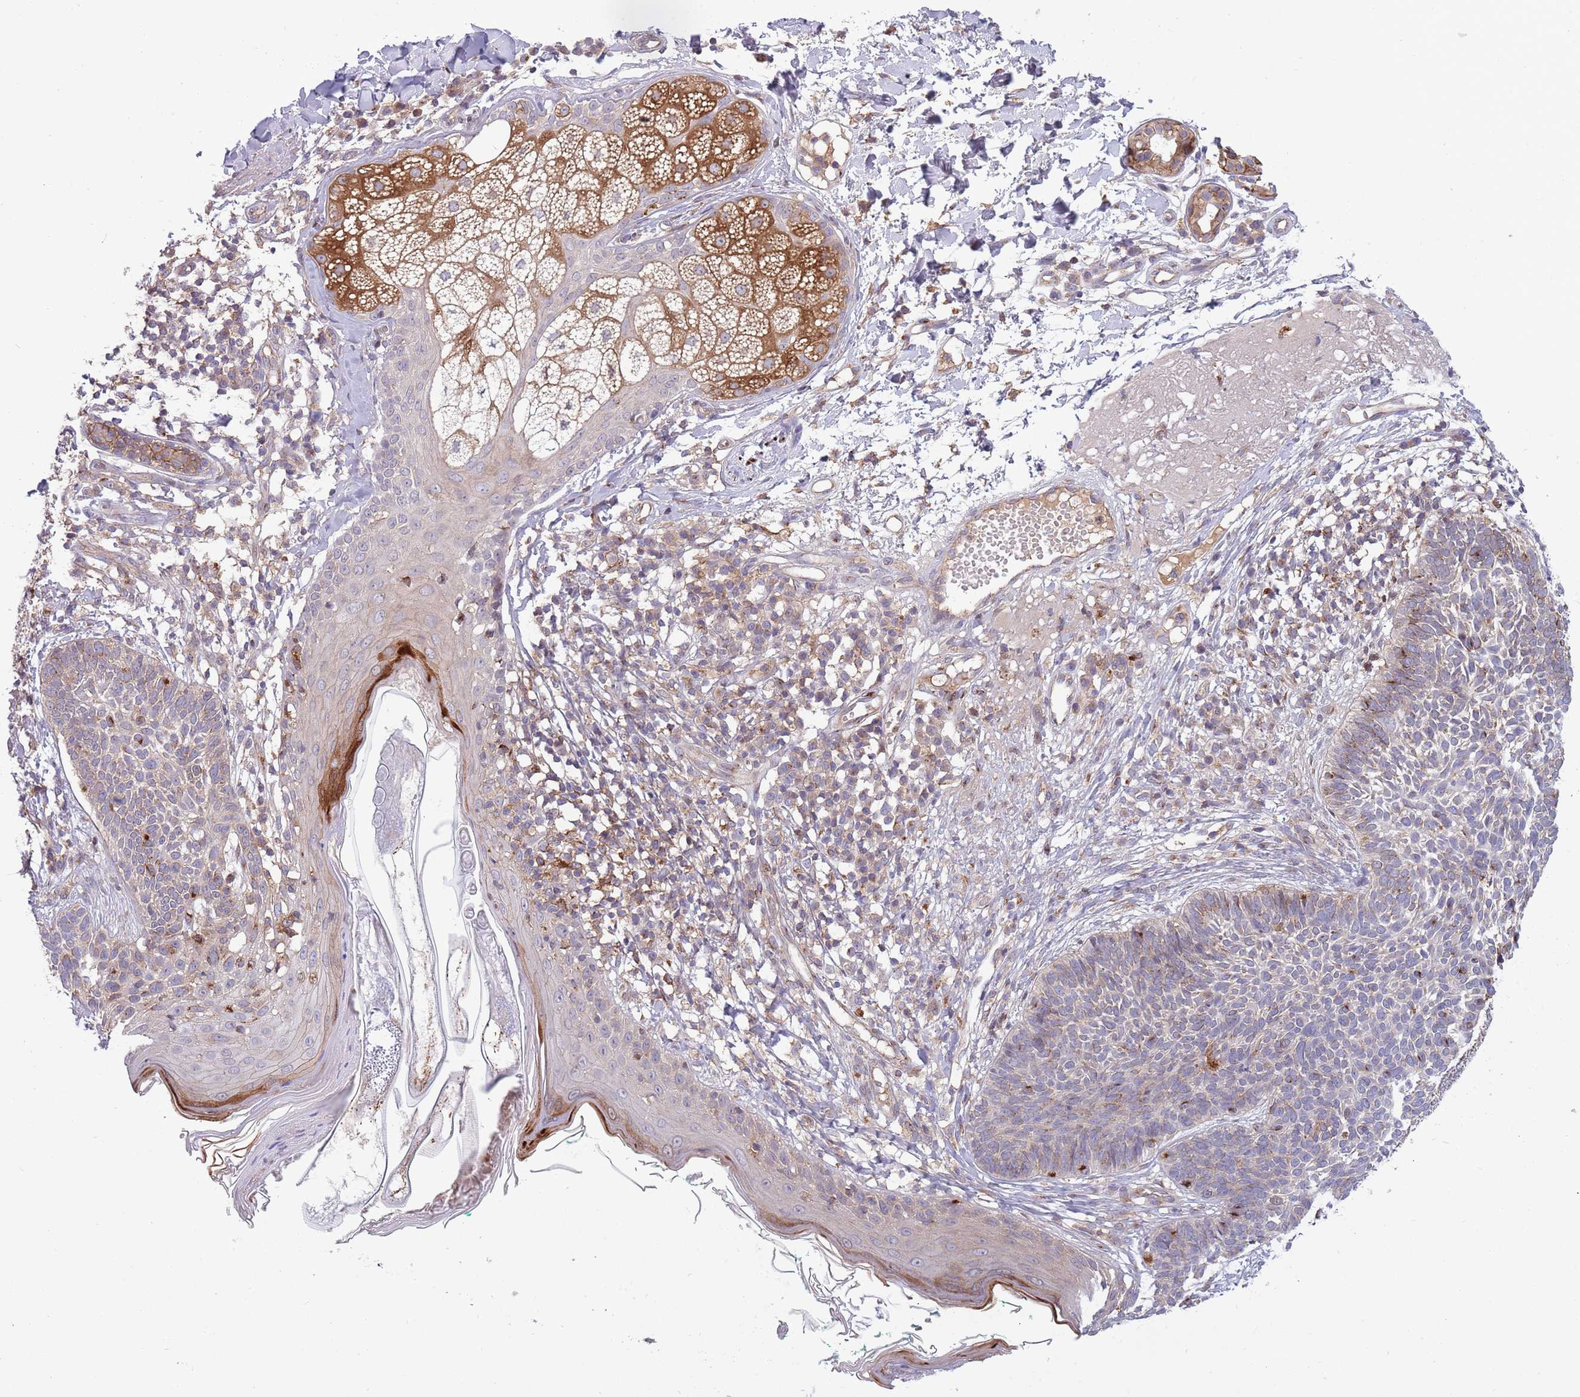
{"staining": {"intensity": "moderate", "quantity": "<25%", "location": "cytoplasmic/membranous"}, "tissue": "skin cancer", "cell_type": "Tumor cells", "image_type": "cancer", "snomed": [{"axis": "morphology", "description": "Basal cell carcinoma"}, {"axis": "topography", "description": "Skin"}], "caption": "This is an image of IHC staining of skin cancer, which shows moderate staining in the cytoplasmic/membranous of tumor cells.", "gene": "BTBD7", "patient": {"sex": "male", "age": 72}}